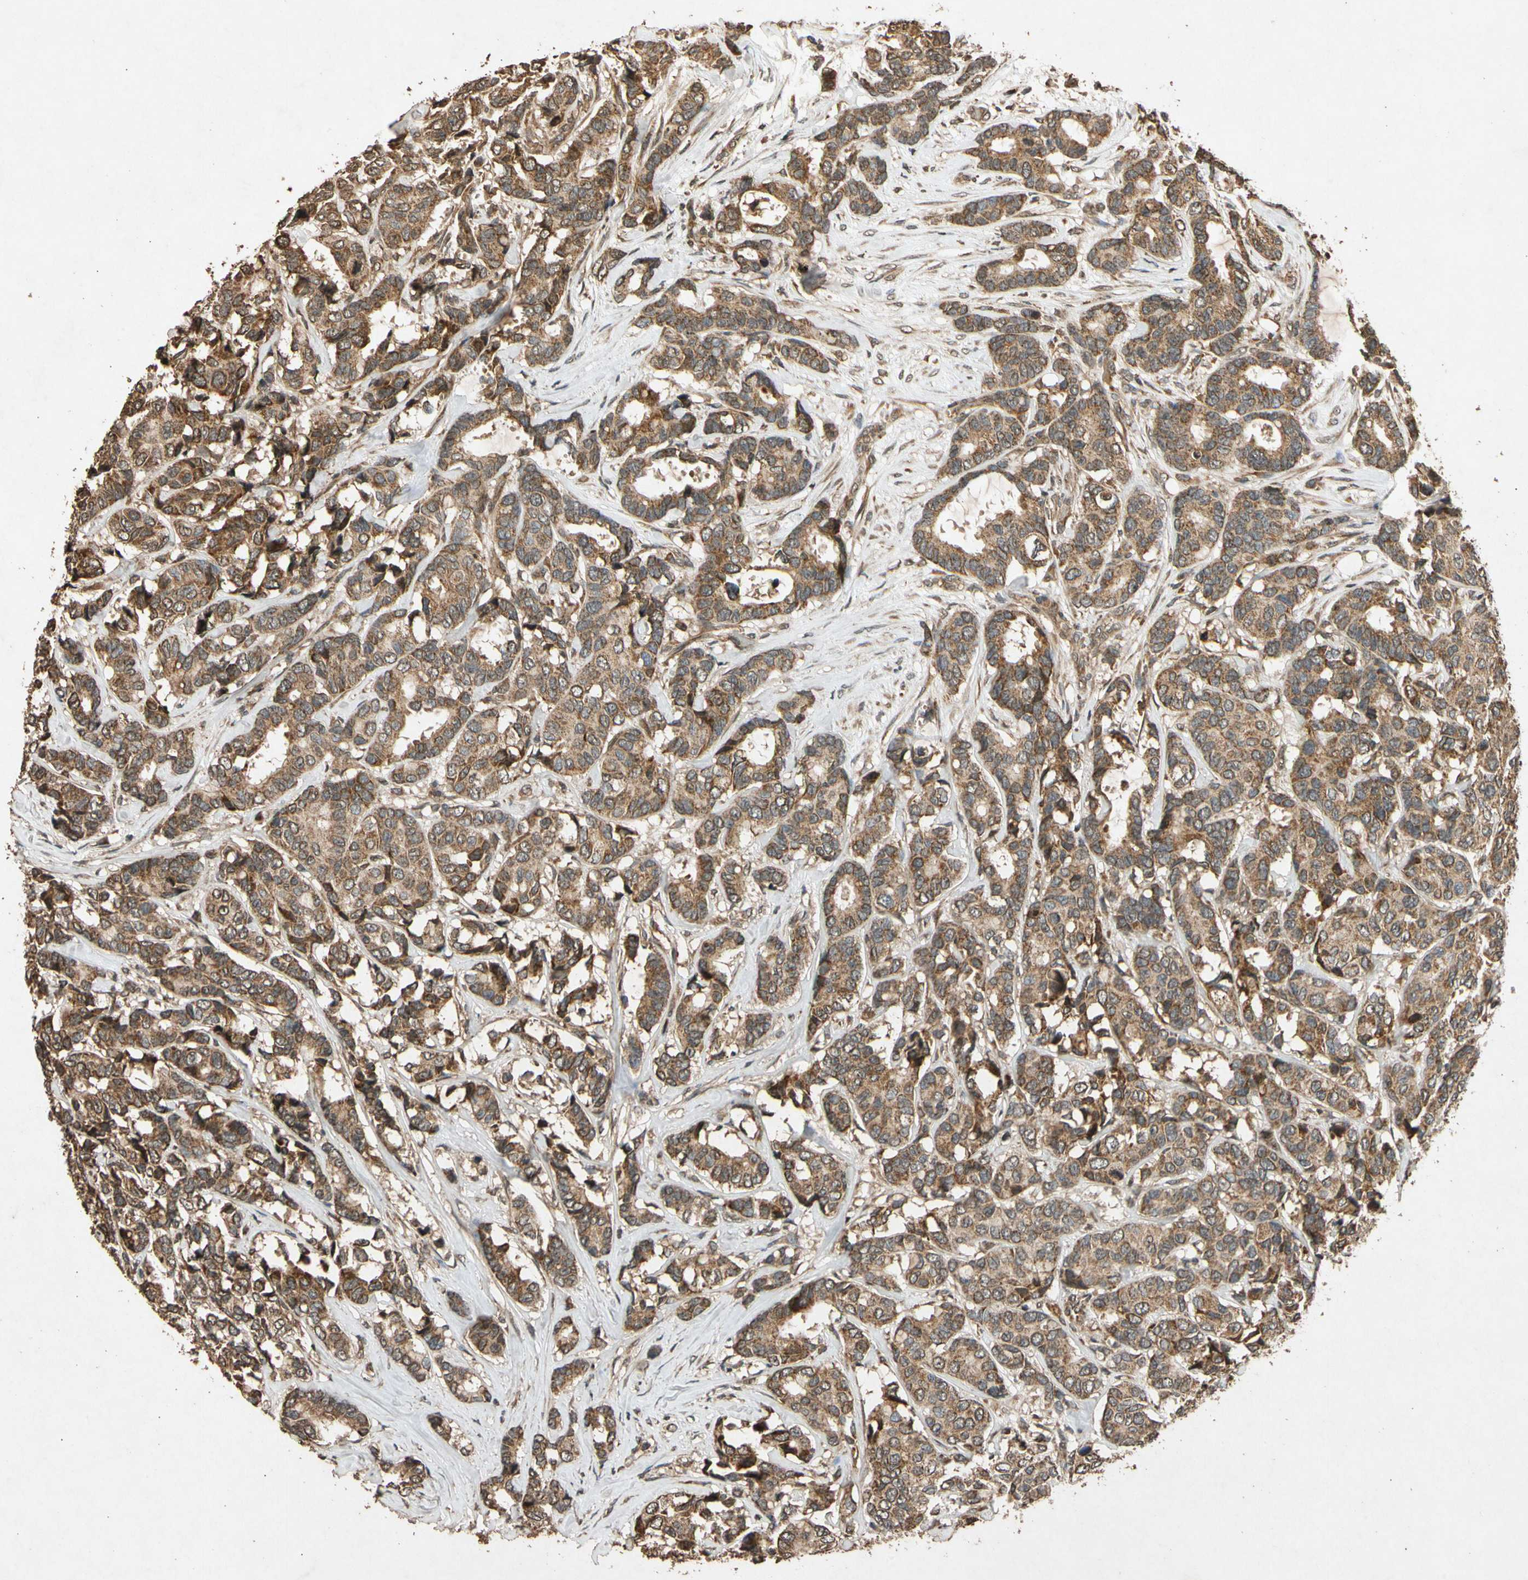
{"staining": {"intensity": "moderate", "quantity": ">75%", "location": "cytoplasmic/membranous"}, "tissue": "breast cancer", "cell_type": "Tumor cells", "image_type": "cancer", "snomed": [{"axis": "morphology", "description": "Duct carcinoma"}, {"axis": "topography", "description": "Breast"}], "caption": "Protein staining of breast cancer (infiltrating ductal carcinoma) tissue exhibits moderate cytoplasmic/membranous positivity in about >75% of tumor cells.", "gene": "TXN2", "patient": {"sex": "female", "age": 87}}